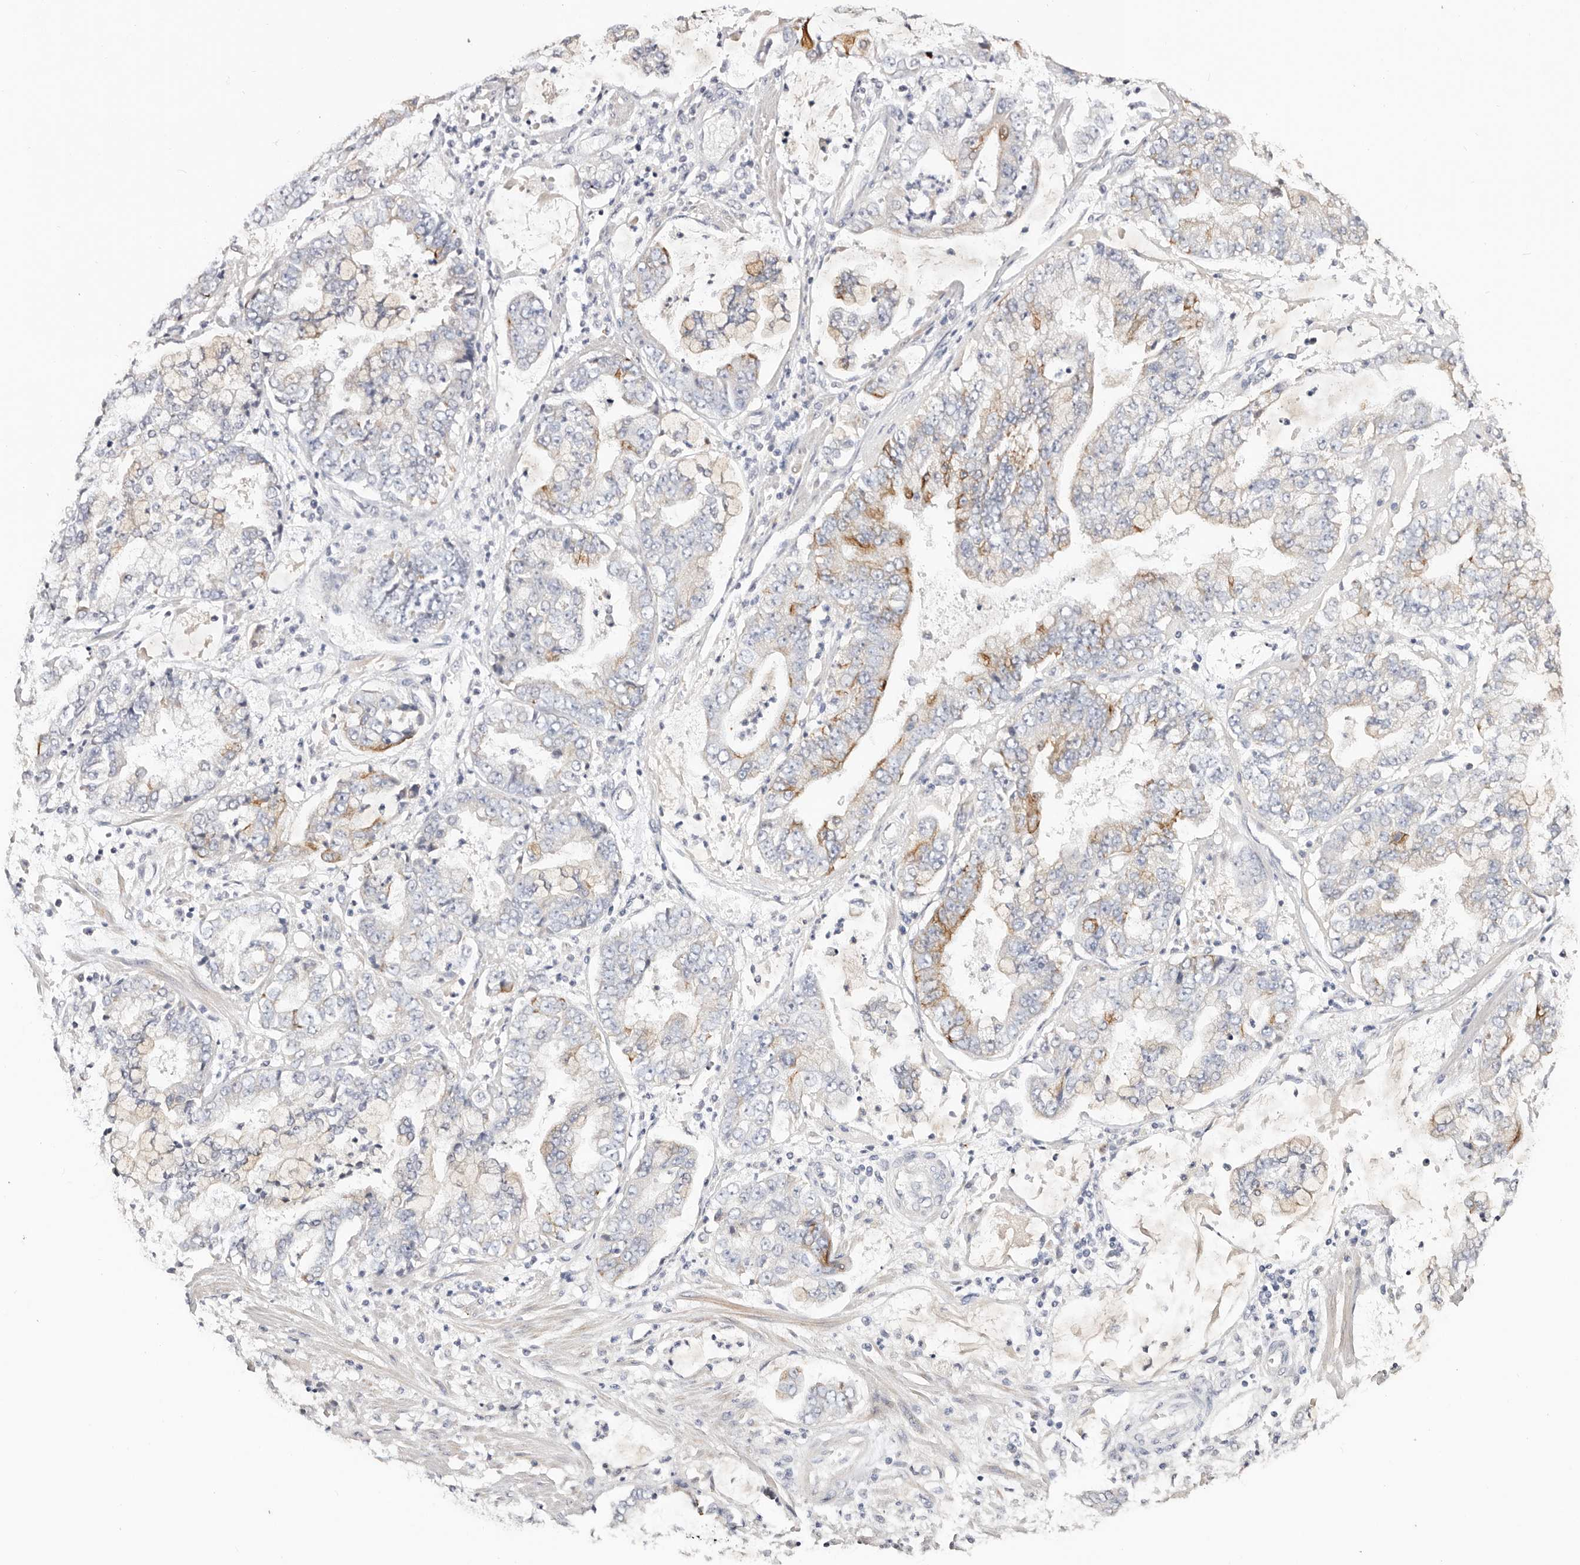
{"staining": {"intensity": "moderate", "quantity": "<25%", "location": "cytoplasmic/membranous"}, "tissue": "stomach cancer", "cell_type": "Tumor cells", "image_type": "cancer", "snomed": [{"axis": "morphology", "description": "Adenocarcinoma, NOS"}, {"axis": "topography", "description": "Stomach"}], "caption": "Immunohistochemical staining of adenocarcinoma (stomach) shows low levels of moderate cytoplasmic/membranous protein staining in about <25% of tumor cells. (DAB IHC with brightfield microscopy, high magnification).", "gene": "VIPAS39", "patient": {"sex": "male", "age": 76}}